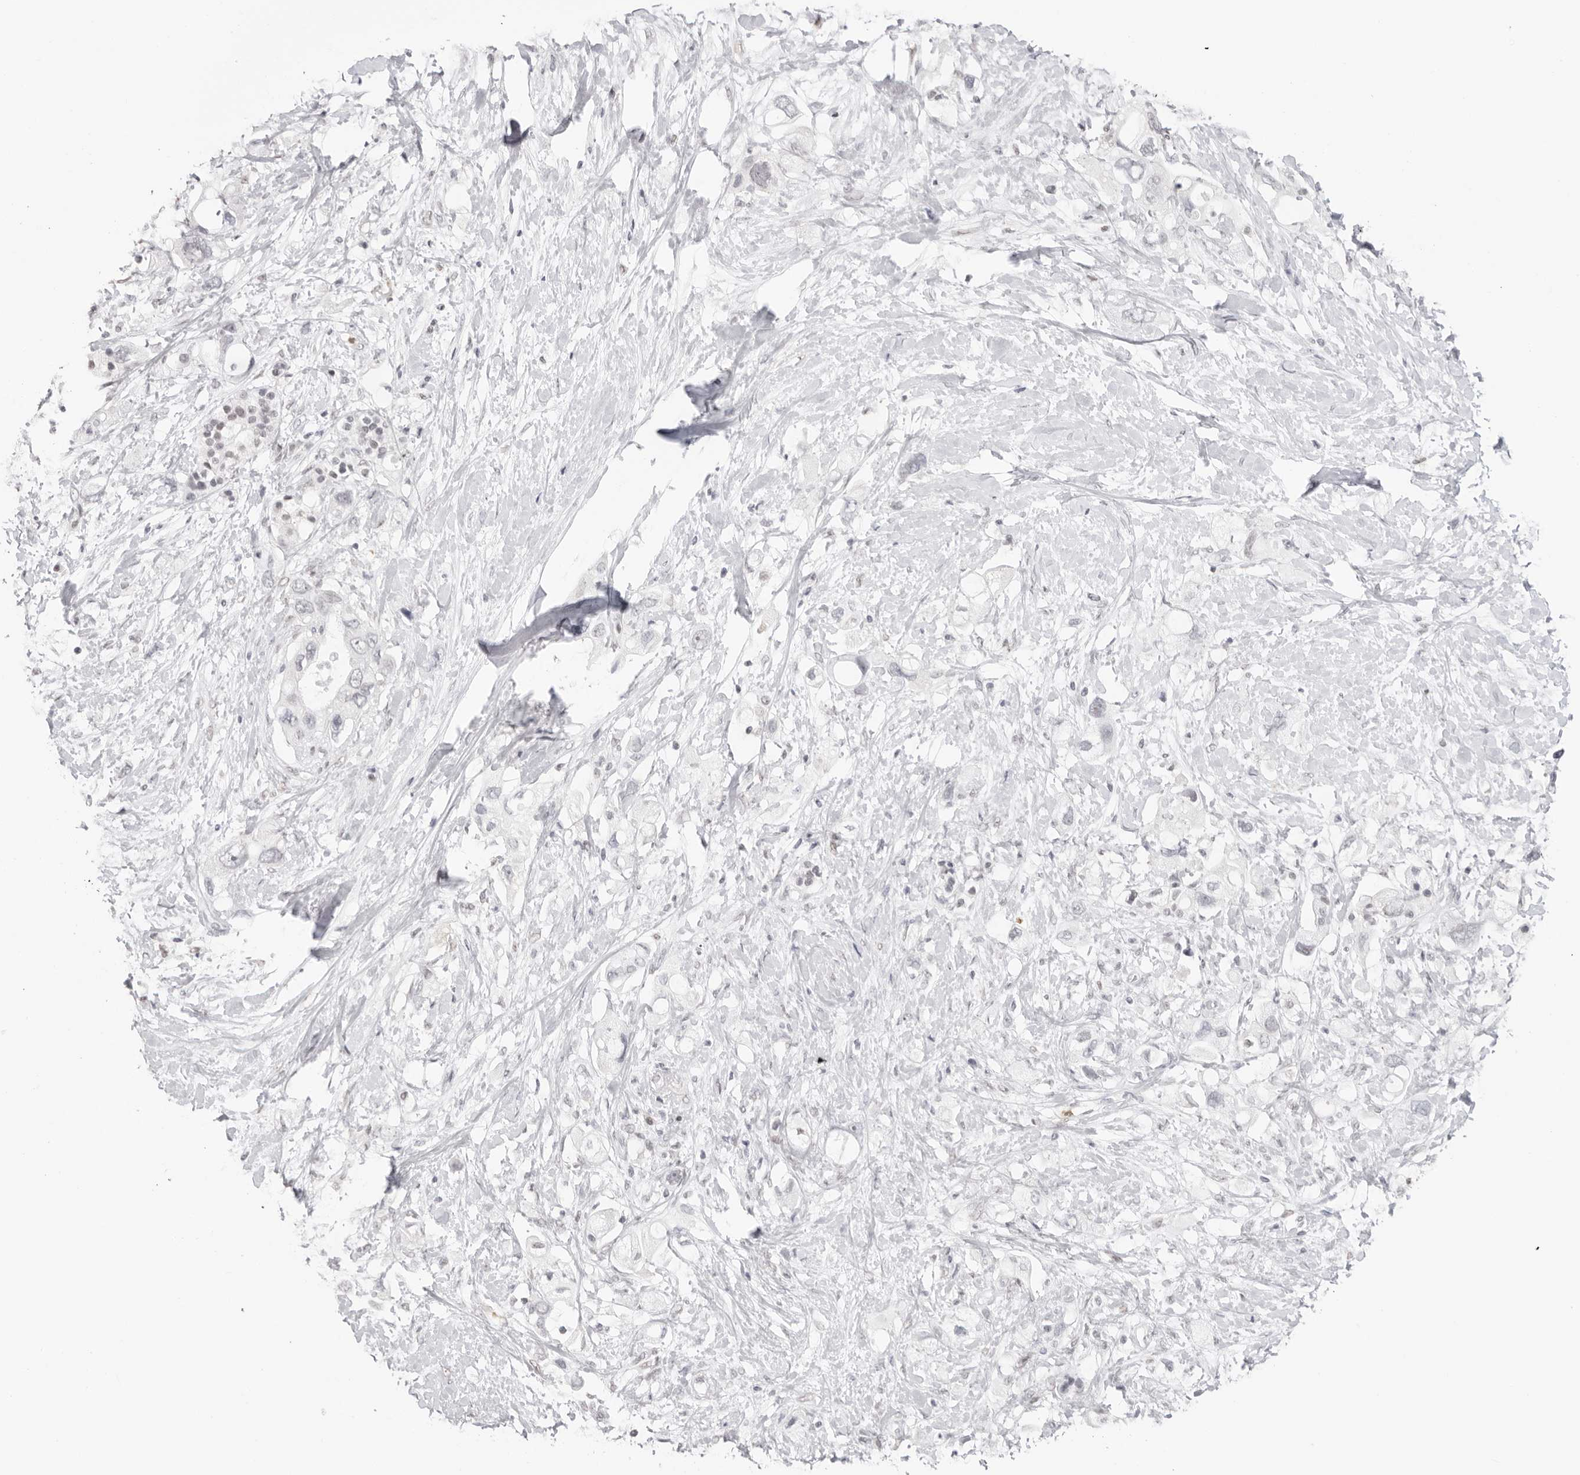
{"staining": {"intensity": "negative", "quantity": "none", "location": "none"}, "tissue": "pancreatic cancer", "cell_type": "Tumor cells", "image_type": "cancer", "snomed": [{"axis": "morphology", "description": "Adenocarcinoma, NOS"}, {"axis": "topography", "description": "Pancreas"}], "caption": "Immunohistochemistry of human pancreatic adenocarcinoma exhibits no expression in tumor cells. Nuclei are stained in blue.", "gene": "RNF146", "patient": {"sex": "female", "age": 56}}